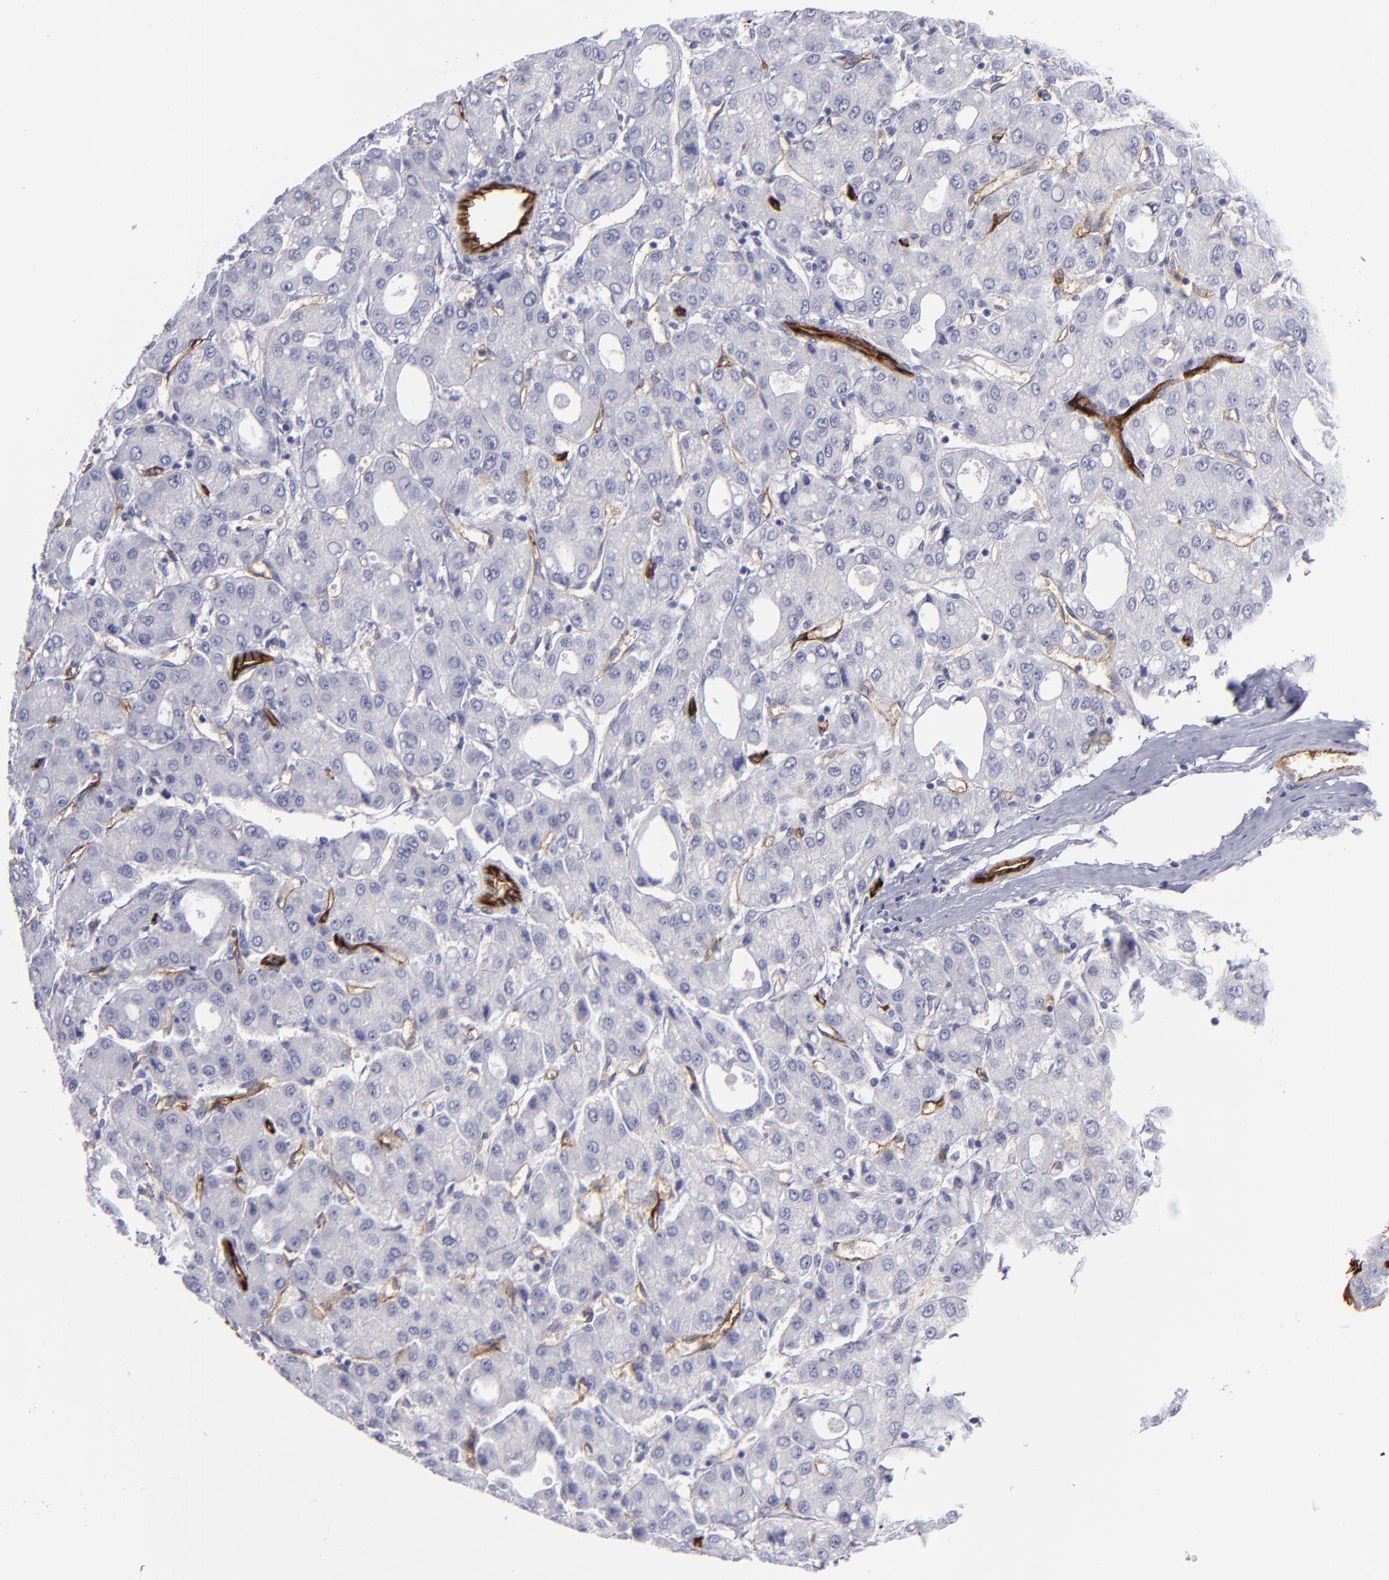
{"staining": {"intensity": "negative", "quantity": "none", "location": "none"}, "tissue": "liver cancer", "cell_type": "Tumor cells", "image_type": "cancer", "snomed": [{"axis": "morphology", "description": "Carcinoma, Hepatocellular, NOS"}, {"axis": "topography", "description": "Liver"}], "caption": "High magnification brightfield microscopy of liver cancer (hepatocellular carcinoma) stained with DAB (3,3'-diaminobenzidine) (brown) and counterstained with hematoxylin (blue): tumor cells show no significant expression.", "gene": "ACE", "patient": {"sex": "male", "age": 69}}